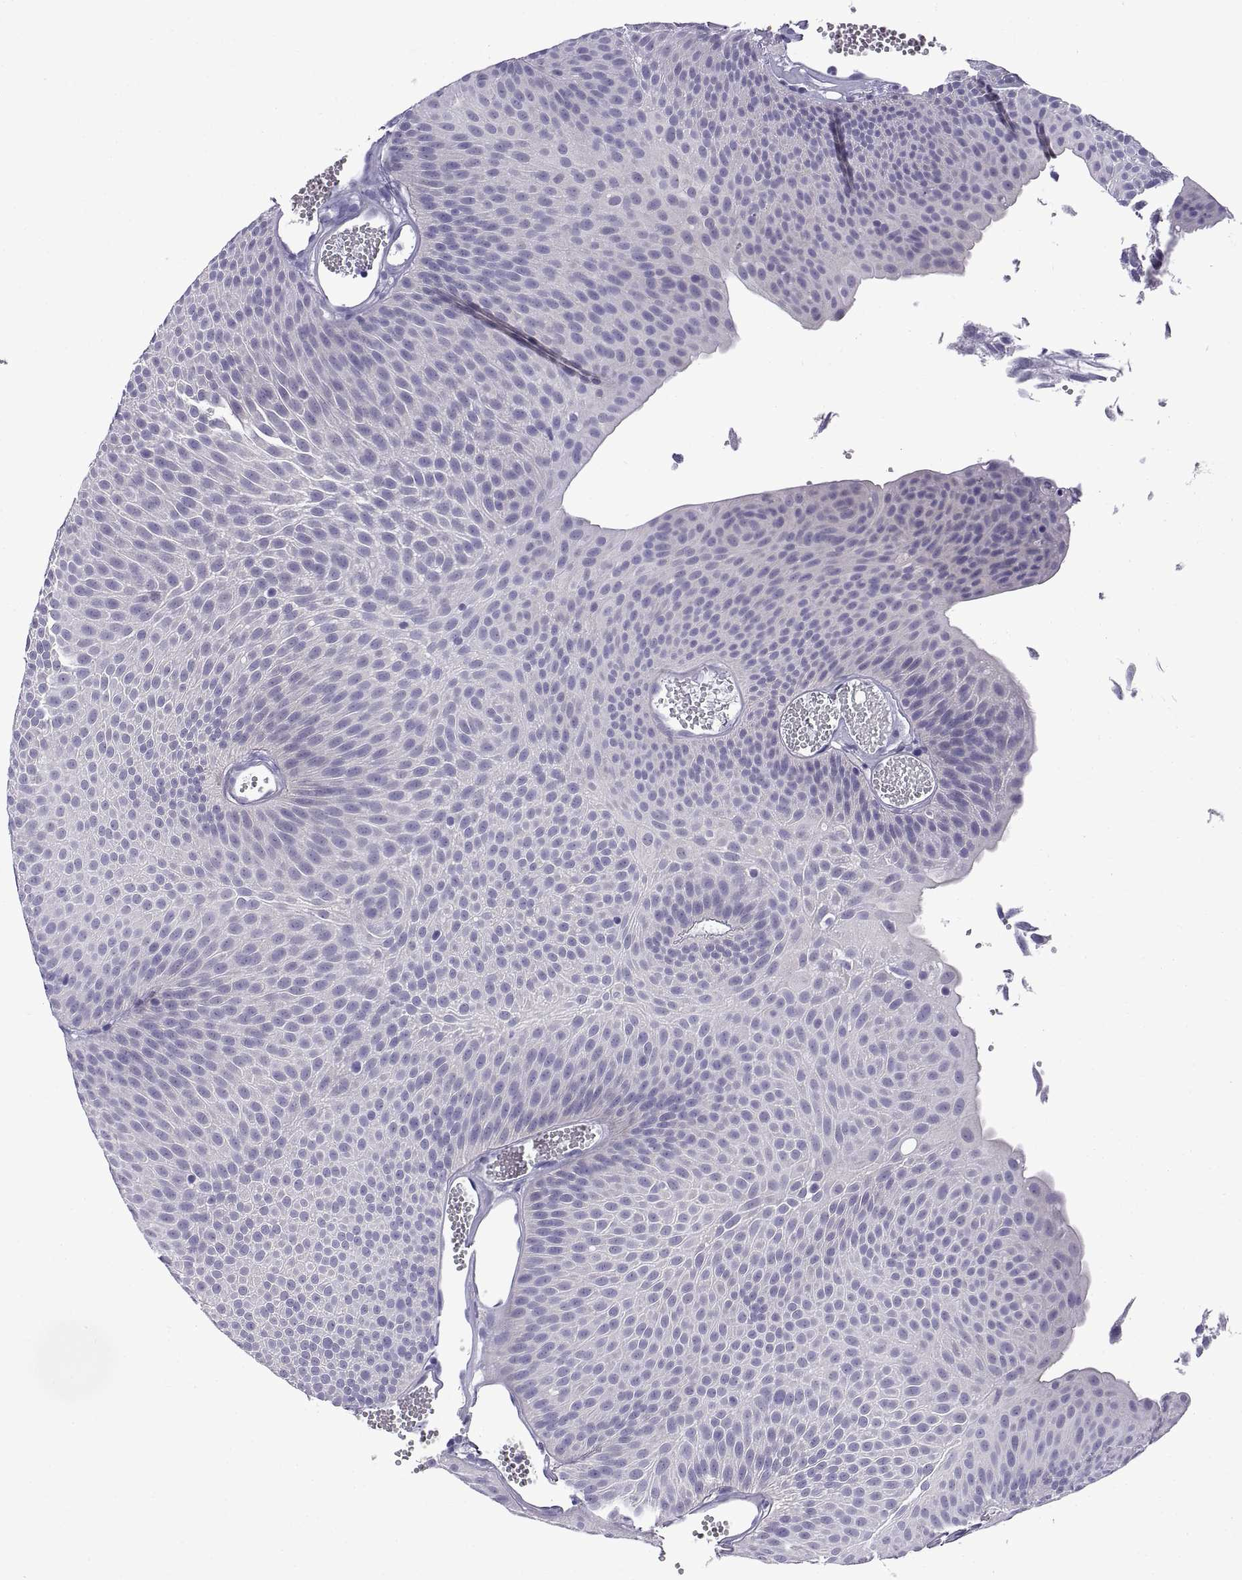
{"staining": {"intensity": "negative", "quantity": "none", "location": "none"}, "tissue": "urothelial cancer", "cell_type": "Tumor cells", "image_type": "cancer", "snomed": [{"axis": "morphology", "description": "Urothelial carcinoma, Low grade"}, {"axis": "topography", "description": "Urinary bladder"}], "caption": "This is an IHC image of human urothelial carcinoma (low-grade). There is no positivity in tumor cells.", "gene": "SPDYE1", "patient": {"sex": "male", "age": 52}}